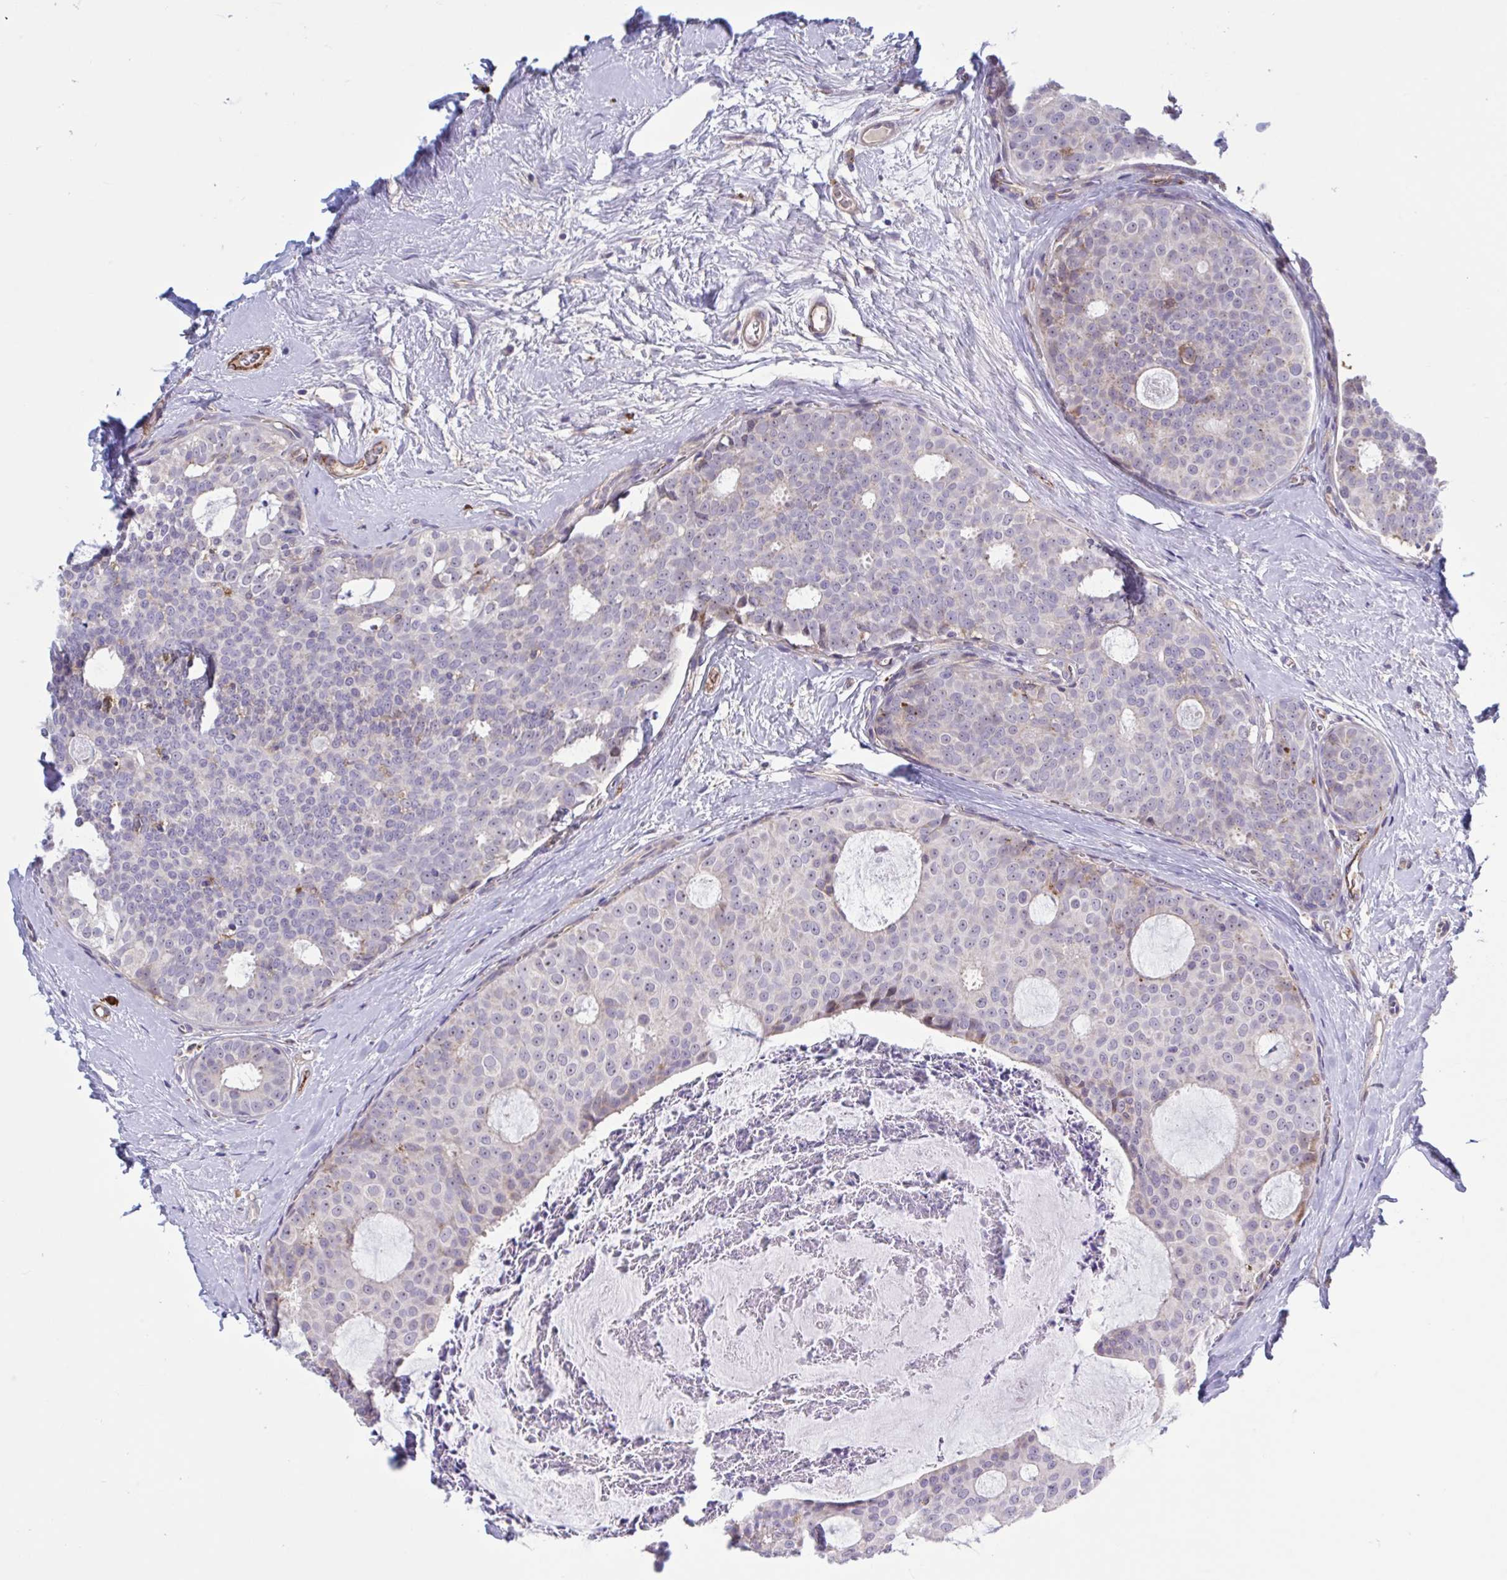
{"staining": {"intensity": "moderate", "quantity": "<25%", "location": "cytoplasmic/membranous"}, "tissue": "breast cancer", "cell_type": "Tumor cells", "image_type": "cancer", "snomed": [{"axis": "morphology", "description": "Duct carcinoma"}, {"axis": "topography", "description": "Breast"}], "caption": "IHC staining of breast intraductal carcinoma, which shows low levels of moderate cytoplasmic/membranous staining in about <25% of tumor cells indicating moderate cytoplasmic/membranous protein staining. The staining was performed using DAB (brown) for protein detection and nuclei were counterstained in hematoxylin (blue).", "gene": "CD101", "patient": {"sex": "female", "age": 45}}